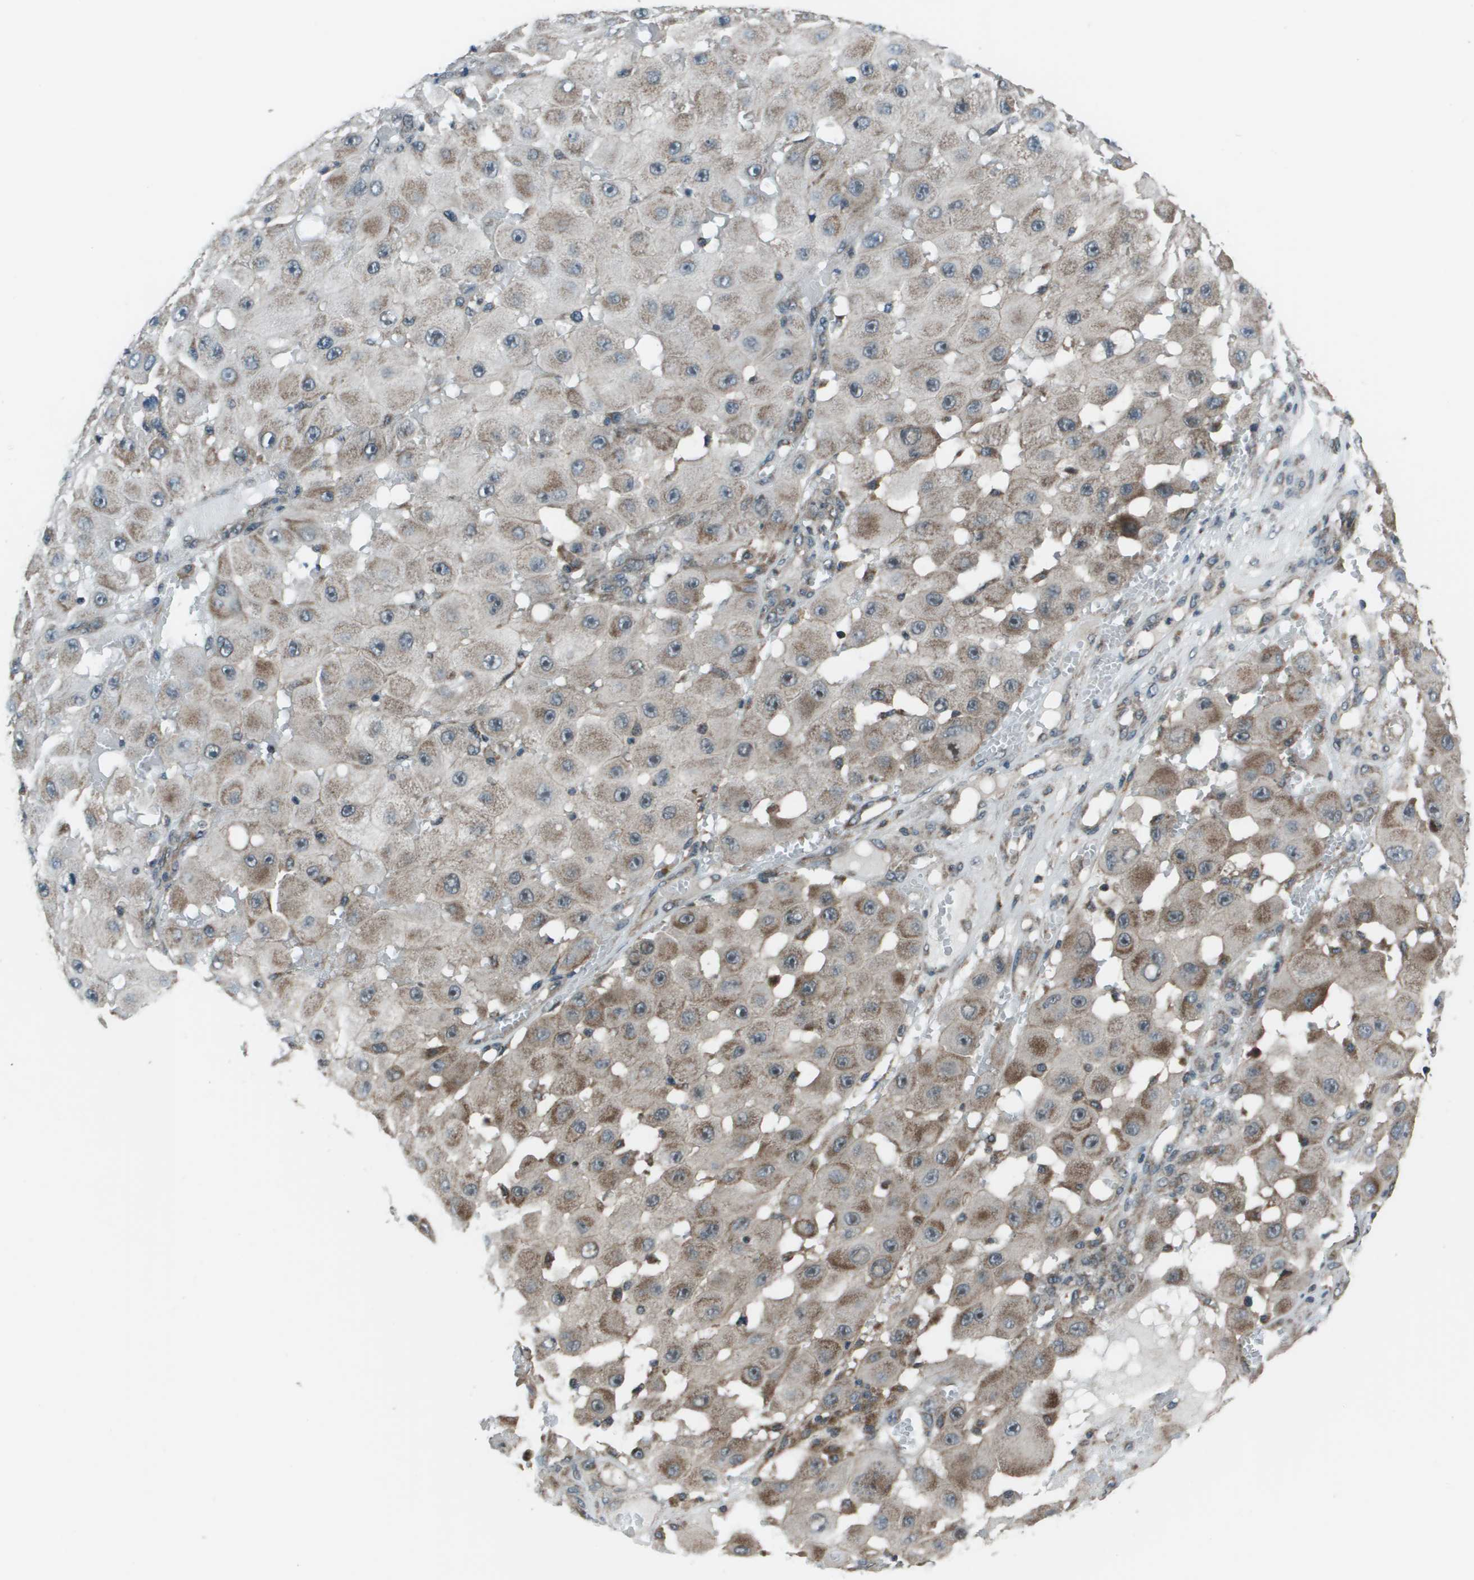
{"staining": {"intensity": "moderate", "quantity": "25%-75%", "location": "cytoplasmic/membranous"}, "tissue": "melanoma", "cell_type": "Tumor cells", "image_type": "cancer", "snomed": [{"axis": "morphology", "description": "Malignant melanoma, NOS"}, {"axis": "topography", "description": "Skin"}], "caption": "Immunohistochemistry (IHC) staining of melanoma, which displays medium levels of moderate cytoplasmic/membranous expression in about 25%-75% of tumor cells indicating moderate cytoplasmic/membranous protein expression. The staining was performed using DAB (3,3'-diaminobenzidine) (brown) for protein detection and nuclei were counterstained in hematoxylin (blue).", "gene": "PPFIA1", "patient": {"sex": "female", "age": 81}}